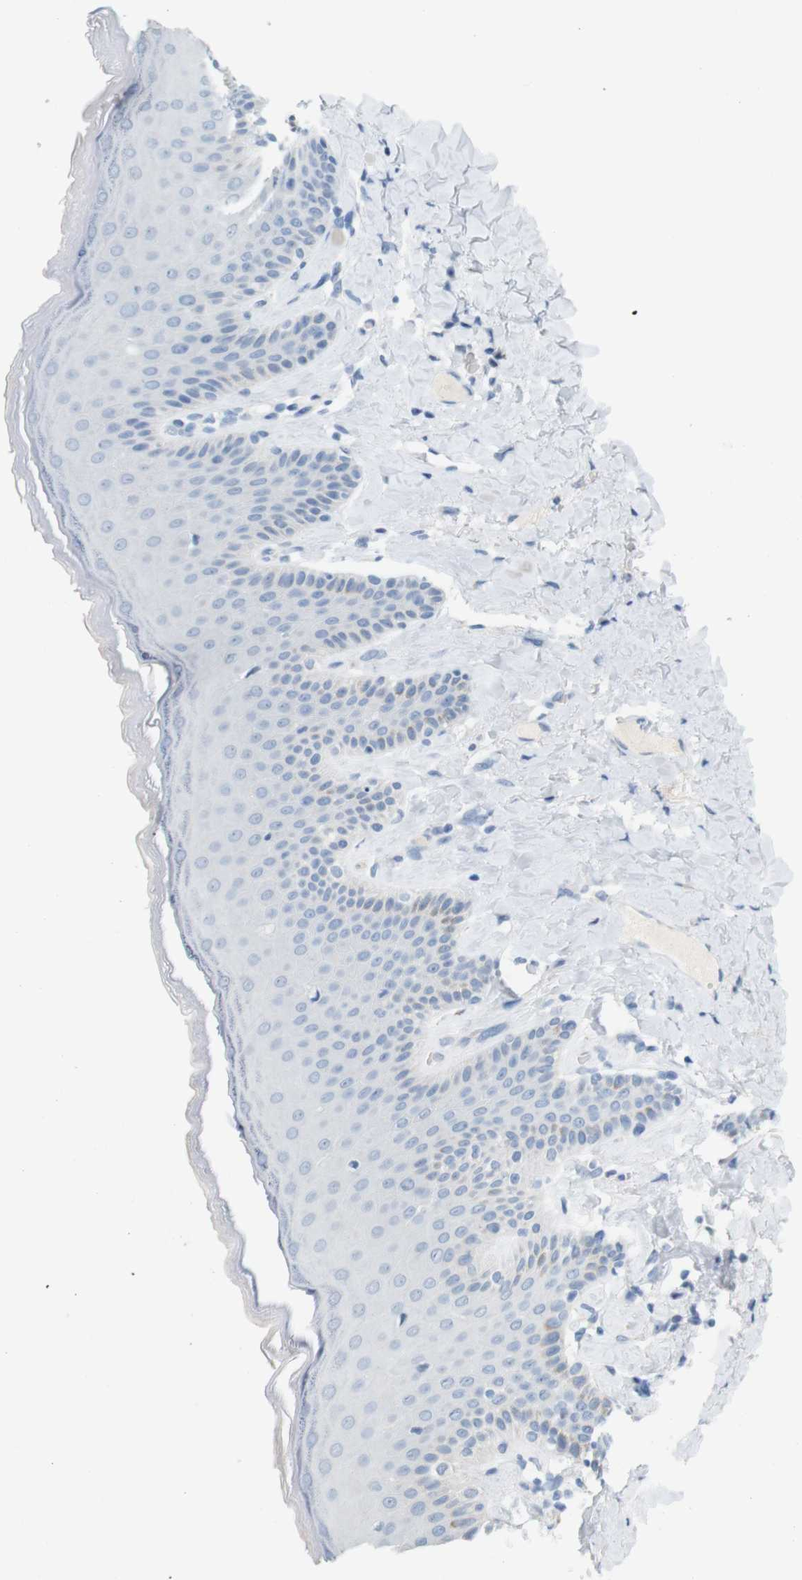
{"staining": {"intensity": "negative", "quantity": "none", "location": "none"}, "tissue": "skin", "cell_type": "Epidermal cells", "image_type": "normal", "snomed": [{"axis": "morphology", "description": "Normal tissue, NOS"}, {"axis": "topography", "description": "Anal"}], "caption": "IHC photomicrograph of benign human skin stained for a protein (brown), which shows no expression in epidermal cells.", "gene": "HRH2", "patient": {"sex": "male", "age": 69}}